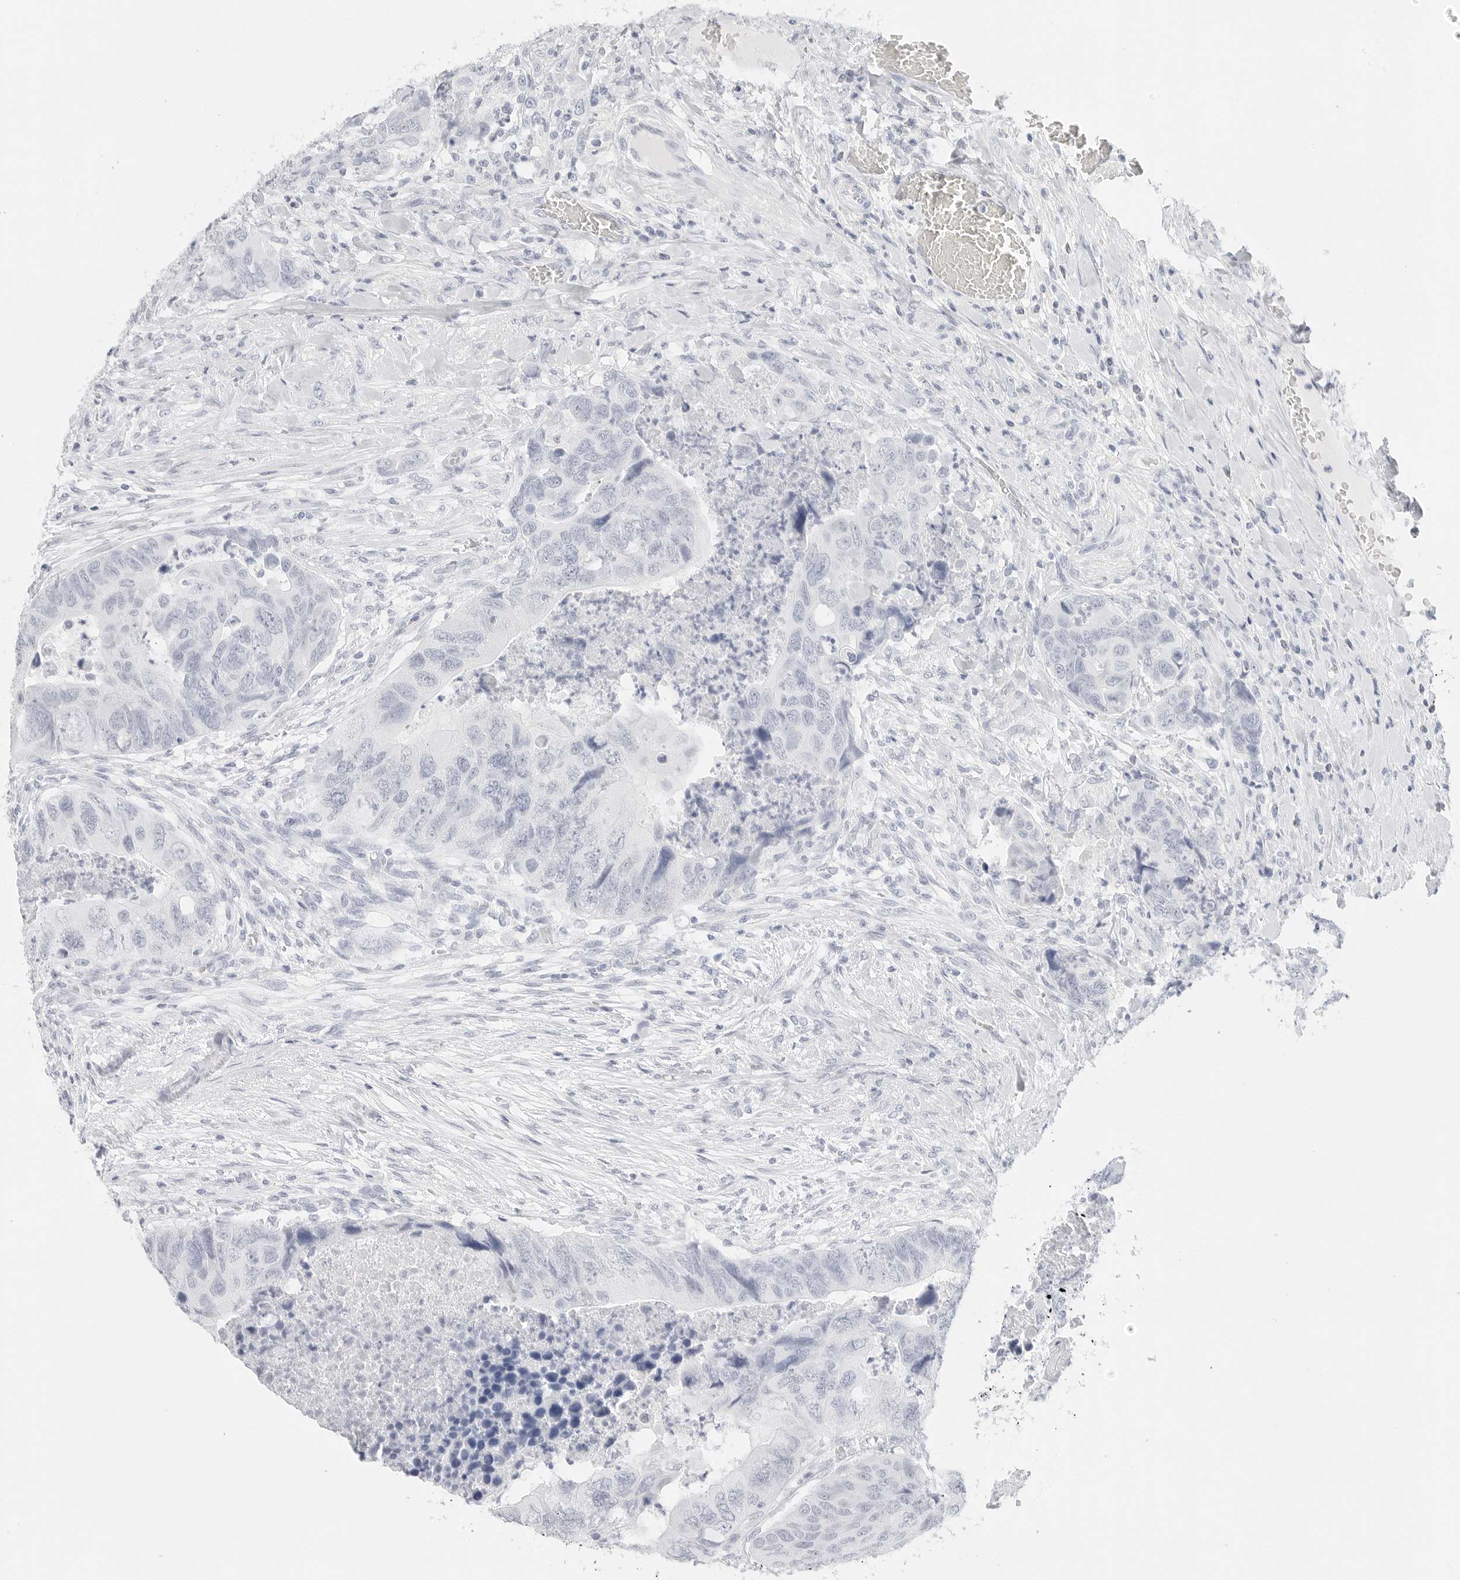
{"staining": {"intensity": "negative", "quantity": "none", "location": "none"}, "tissue": "colorectal cancer", "cell_type": "Tumor cells", "image_type": "cancer", "snomed": [{"axis": "morphology", "description": "Adenocarcinoma, NOS"}, {"axis": "topography", "description": "Rectum"}], "caption": "Tumor cells show no significant expression in colorectal adenocarcinoma.", "gene": "TFF2", "patient": {"sex": "male", "age": 63}}